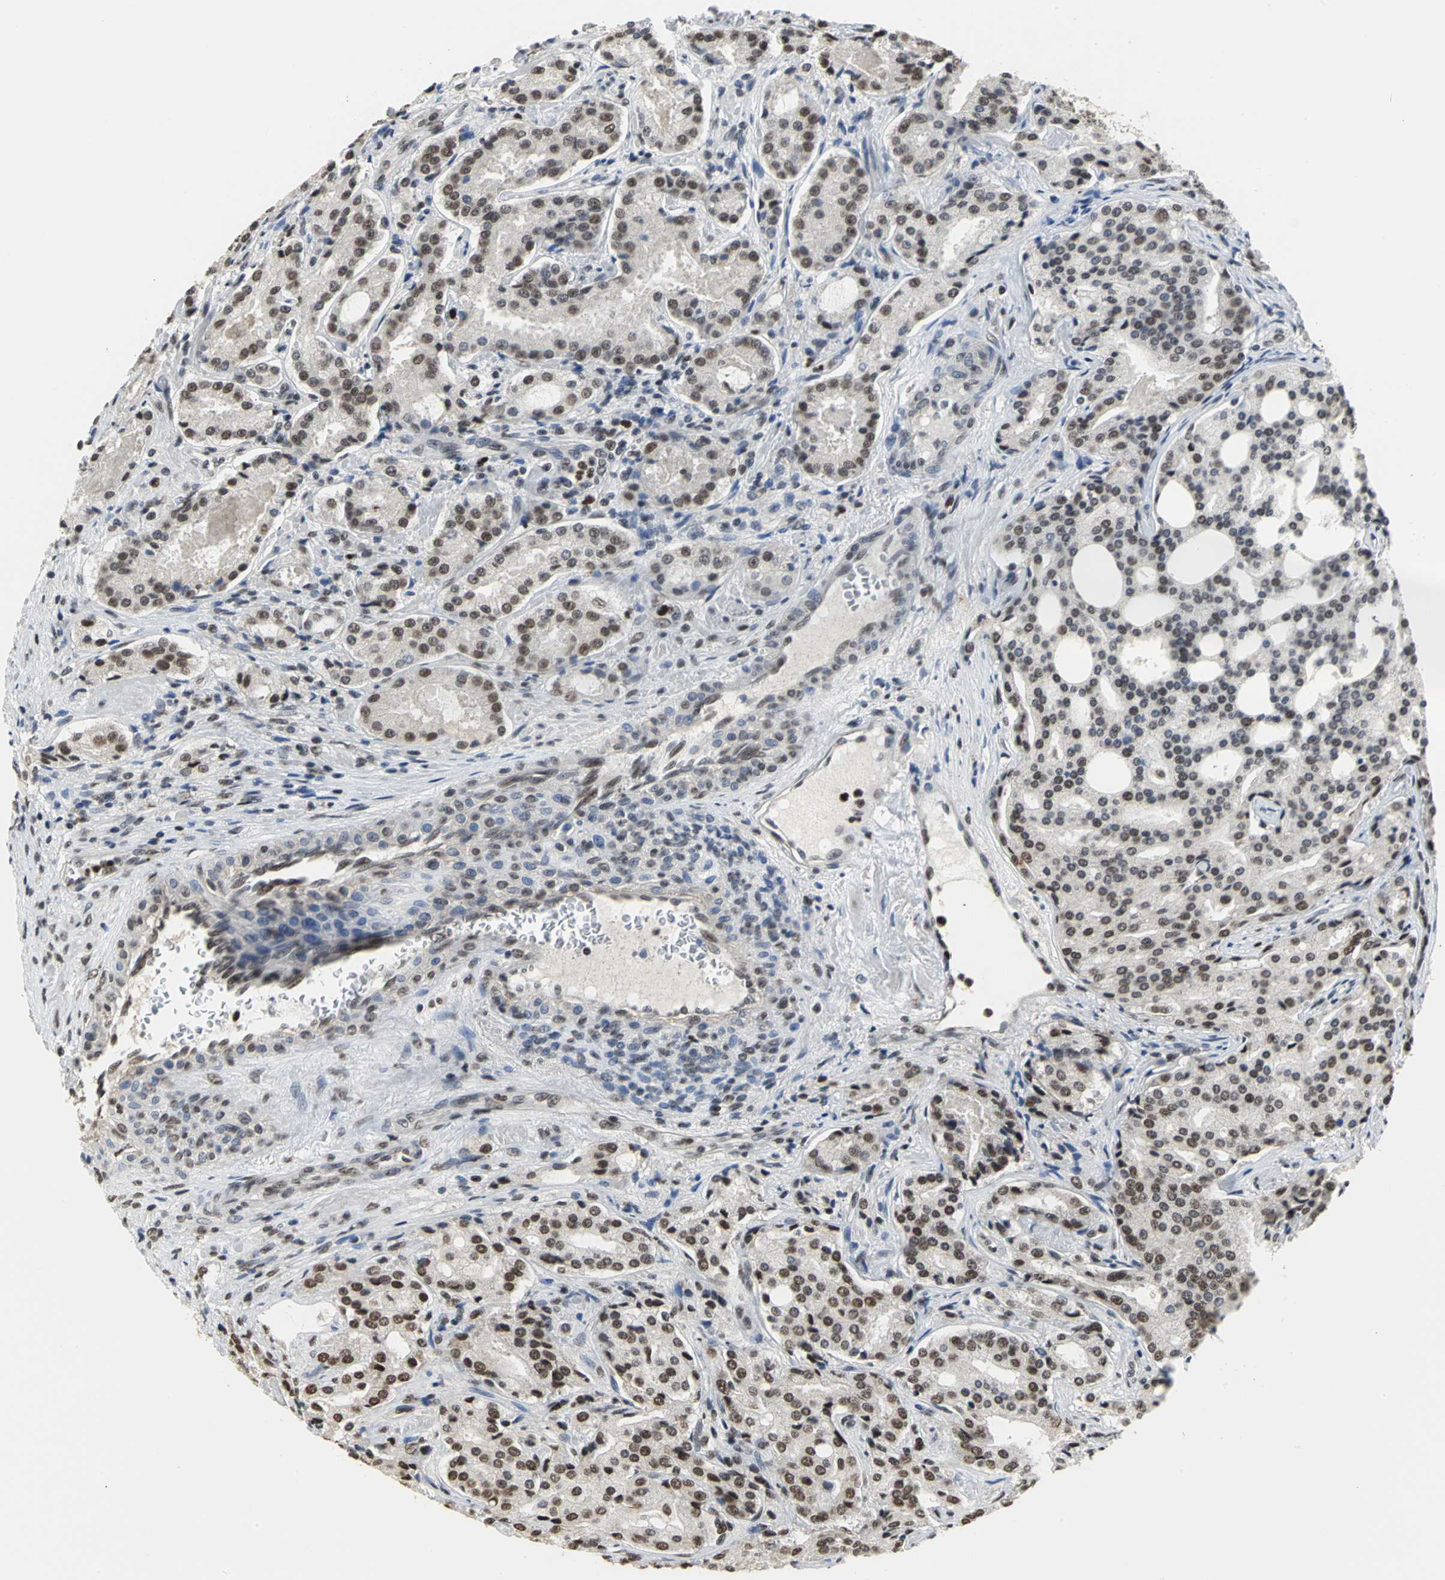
{"staining": {"intensity": "strong", "quantity": ">75%", "location": "nuclear"}, "tissue": "prostate cancer", "cell_type": "Tumor cells", "image_type": "cancer", "snomed": [{"axis": "morphology", "description": "Adenocarcinoma, High grade"}, {"axis": "topography", "description": "Prostate"}], "caption": "Strong nuclear expression is seen in about >75% of tumor cells in prostate cancer (adenocarcinoma (high-grade)).", "gene": "CCDC88C", "patient": {"sex": "male", "age": 72}}